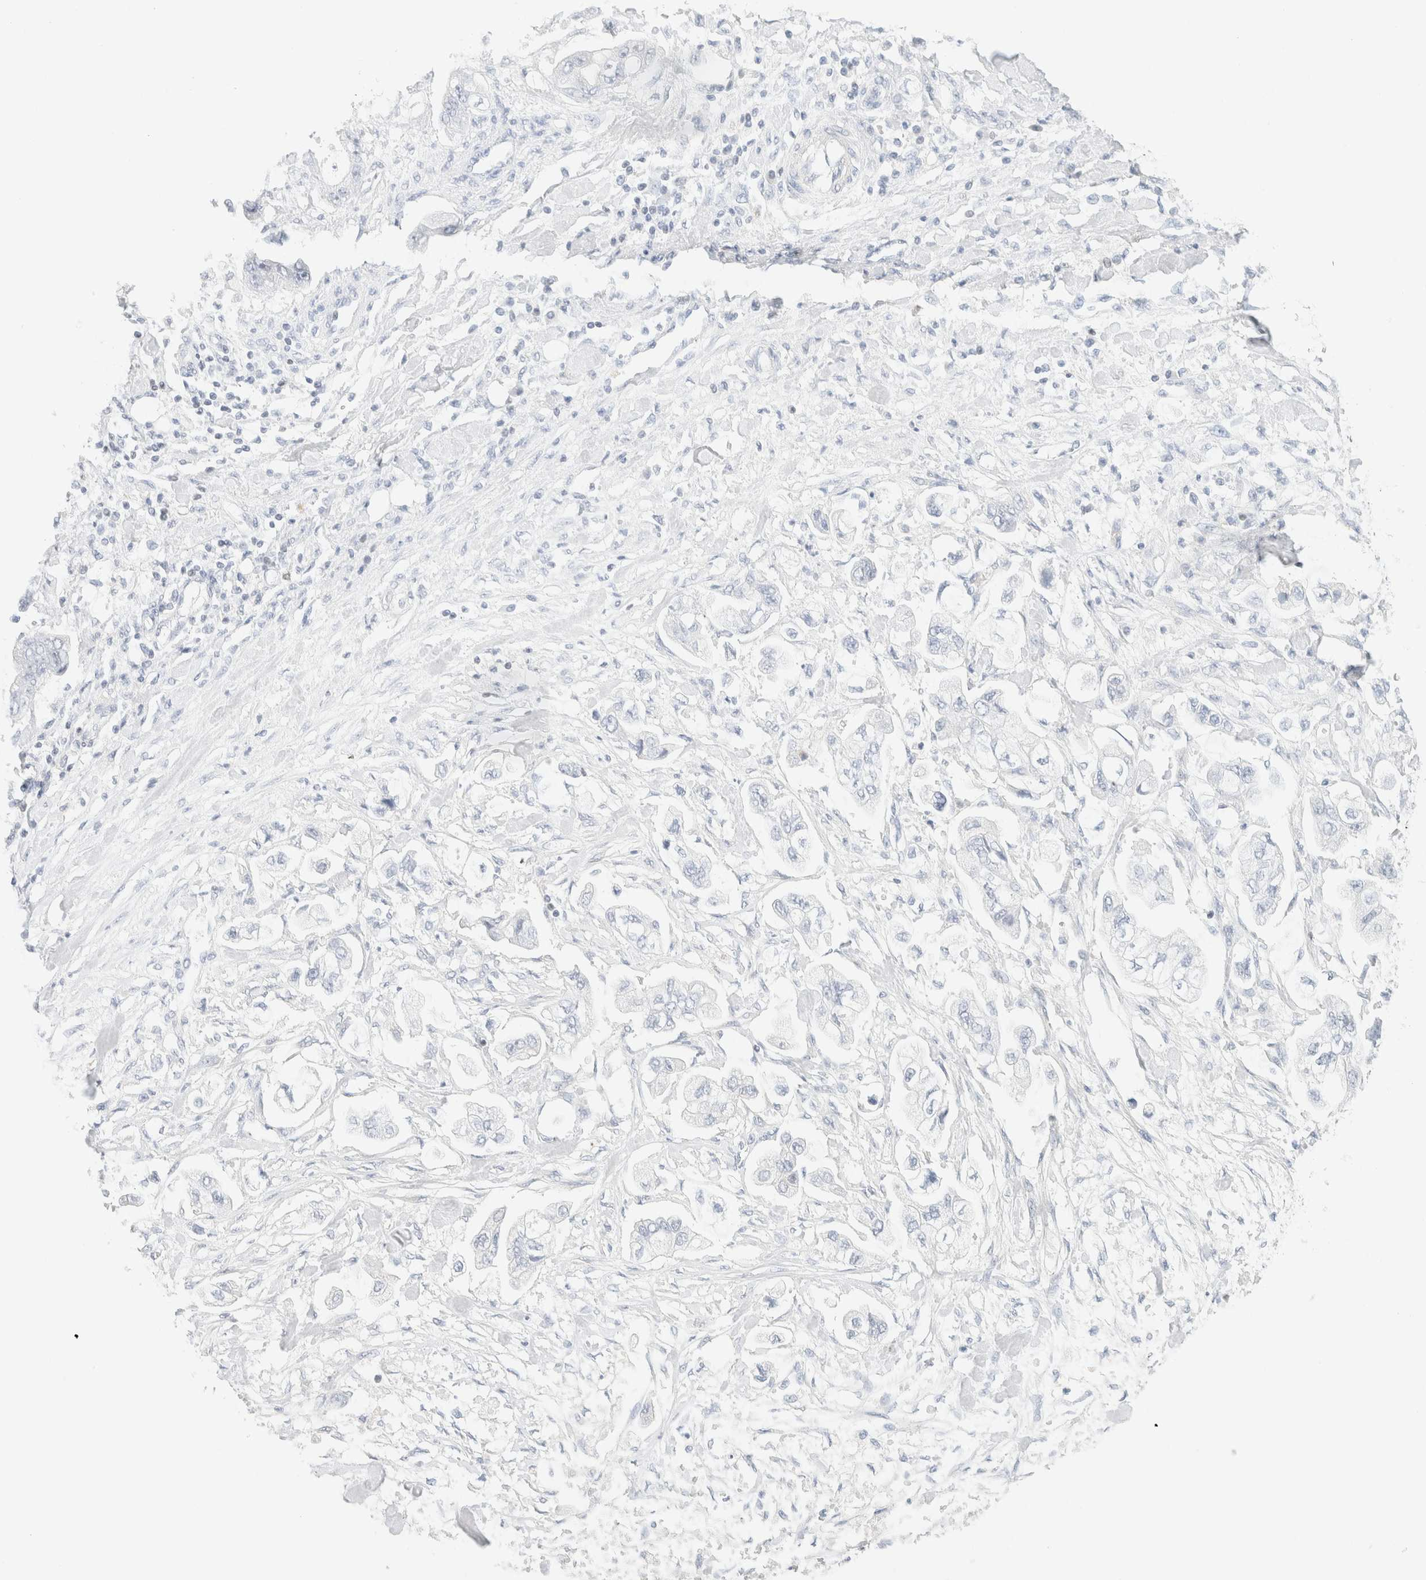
{"staining": {"intensity": "negative", "quantity": "none", "location": "none"}, "tissue": "stomach cancer", "cell_type": "Tumor cells", "image_type": "cancer", "snomed": [{"axis": "morphology", "description": "Normal tissue, NOS"}, {"axis": "morphology", "description": "Adenocarcinoma, NOS"}, {"axis": "topography", "description": "Stomach"}], "caption": "Protein analysis of stomach cancer (adenocarcinoma) displays no significant positivity in tumor cells.", "gene": "IKZF3", "patient": {"sex": "male", "age": 62}}